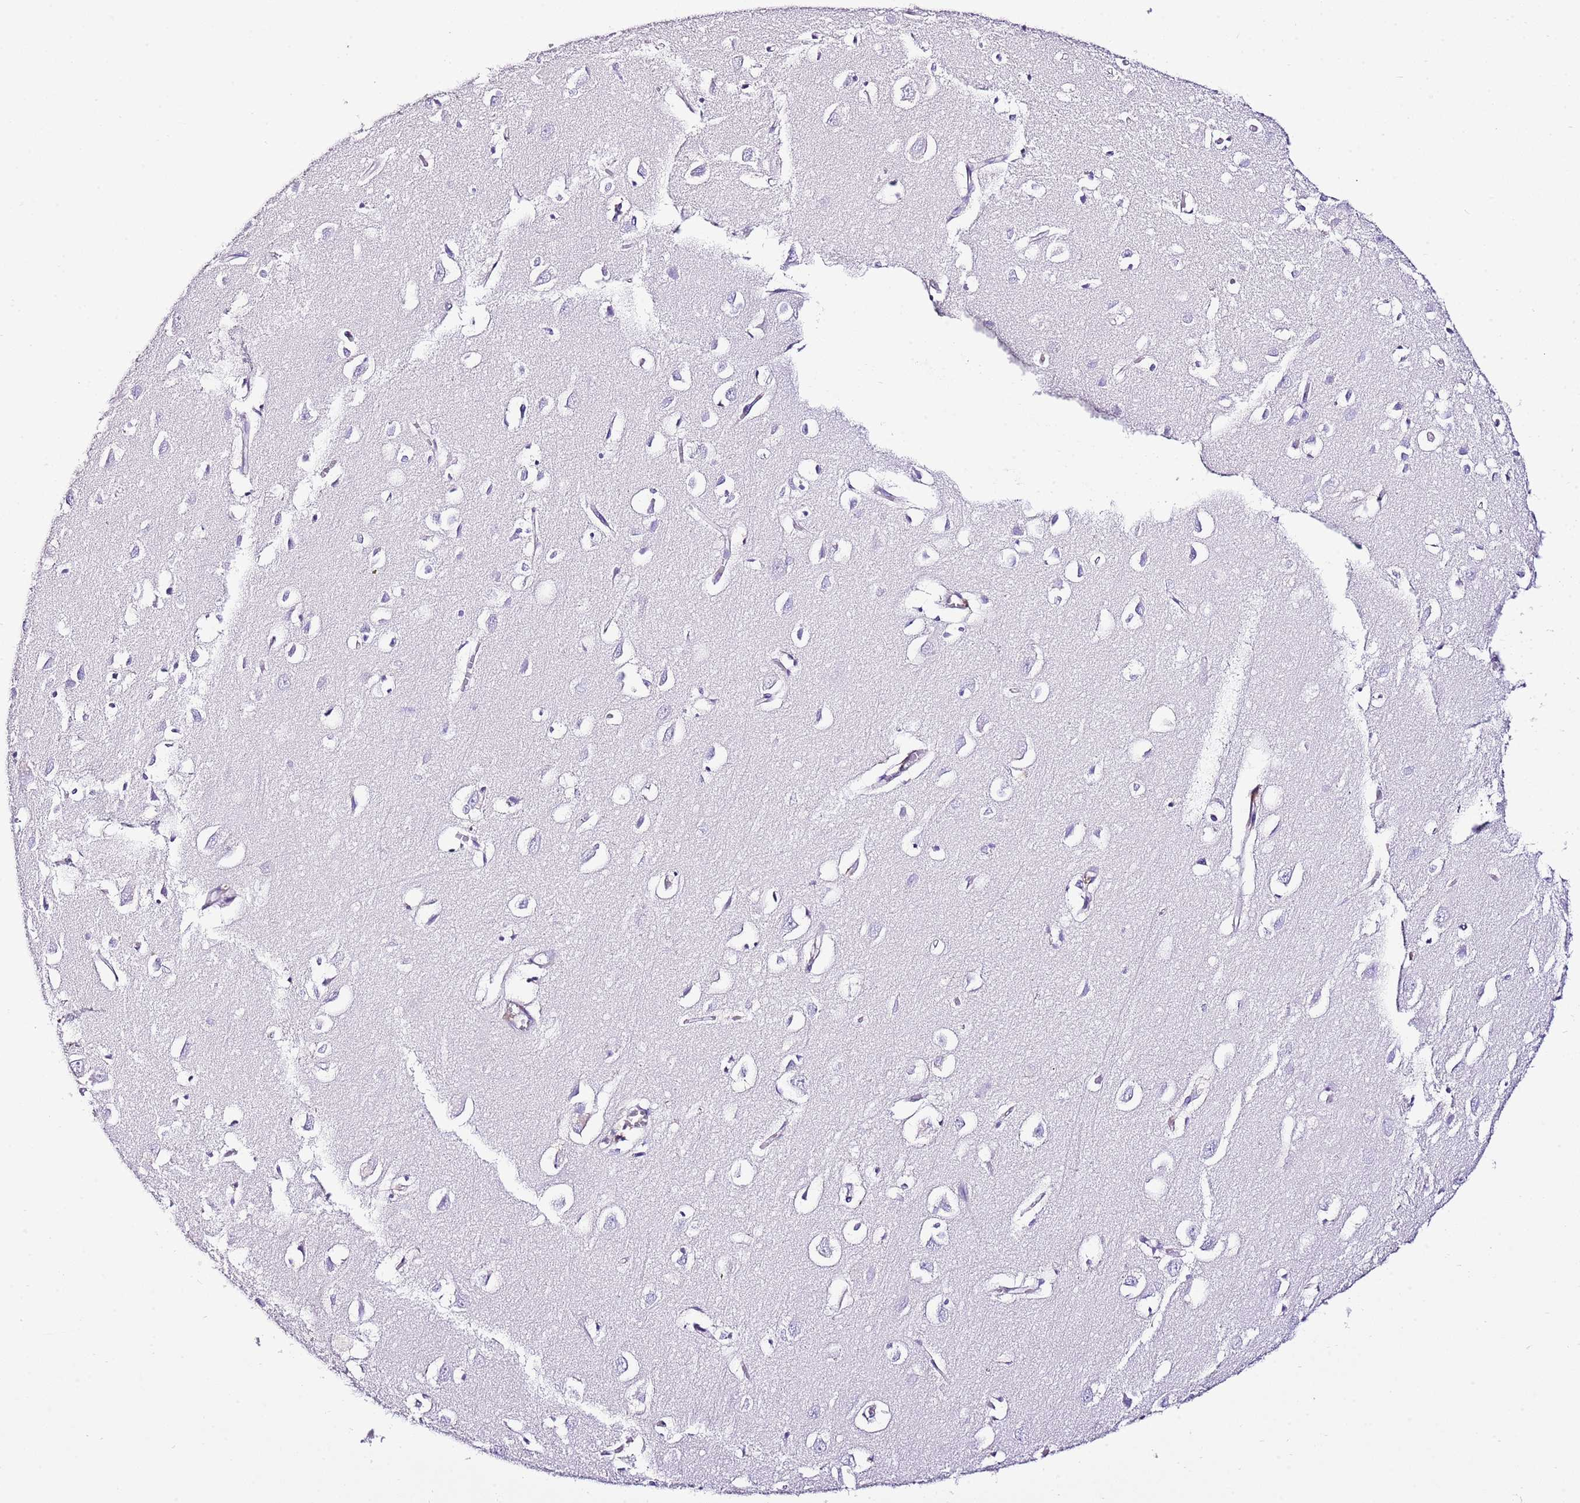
{"staining": {"intensity": "negative", "quantity": "none", "location": "none"}, "tissue": "cerebral cortex", "cell_type": "Endothelial cells", "image_type": "normal", "snomed": [{"axis": "morphology", "description": "Normal tissue, NOS"}, {"axis": "topography", "description": "Cerebral cortex"}], "caption": "A high-resolution photomicrograph shows immunohistochemistry (IHC) staining of benign cerebral cortex, which shows no significant positivity in endothelial cells.", "gene": "BHLHA15", "patient": {"sex": "female", "age": 64}}